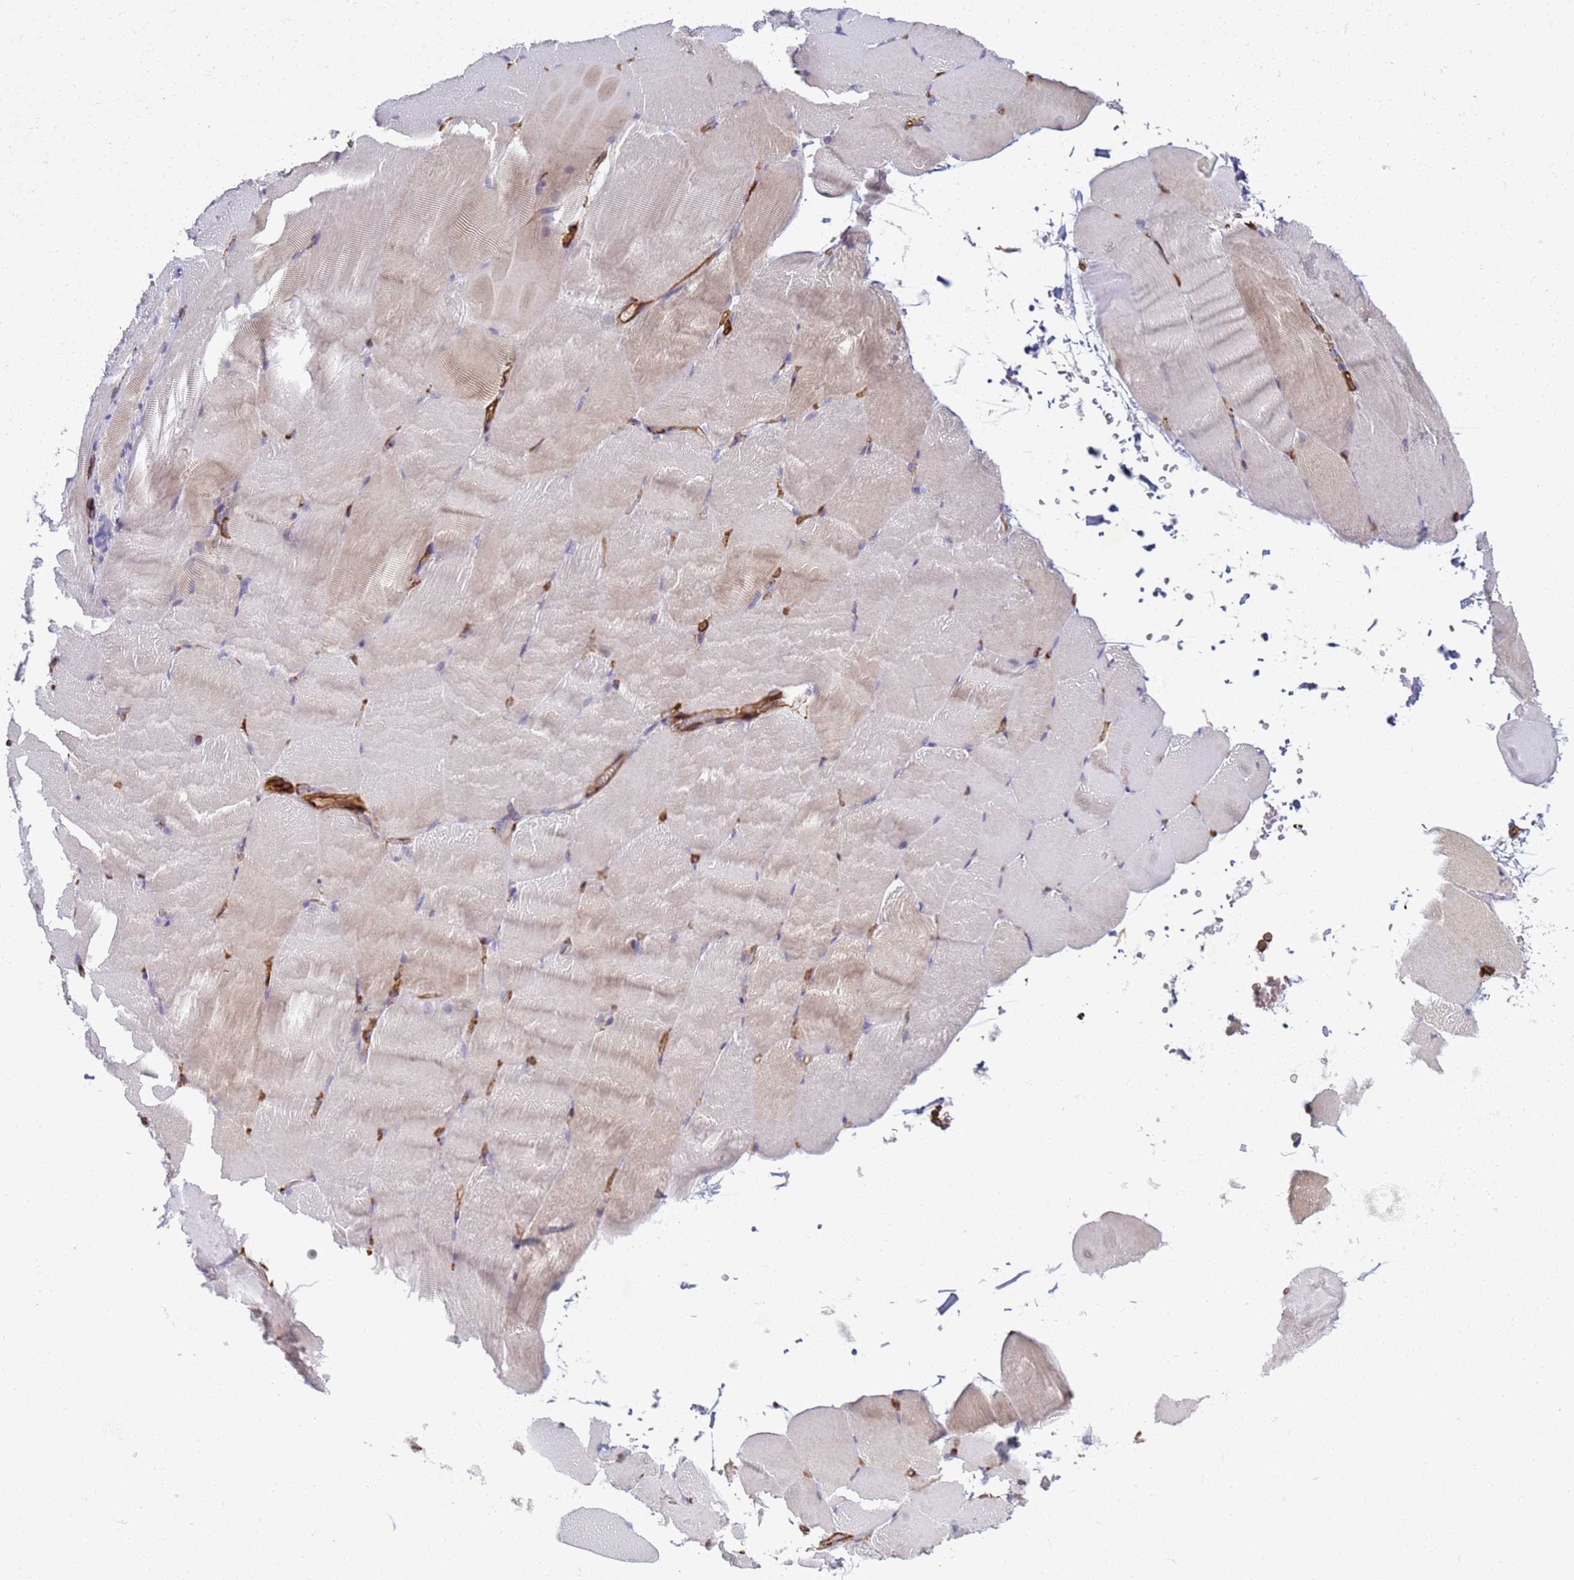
{"staining": {"intensity": "weak", "quantity": "<25%", "location": "cytoplasmic/membranous"}, "tissue": "skeletal muscle", "cell_type": "Myocytes", "image_type": "normal", "snomed": [{"axis": "morphology", "description": "Normal tissue, NOS"}, {"axis": "topography", "description": "Skeletal muscle"}, {"axis": "topography", "description": "Parathyroid gland"}], "caption": "Micrograph shows no protein expression in myocytes of benign skeletal muscle.", "gene": "ZBTB8OS", "patient": {"sex": "female", "age": 37}}